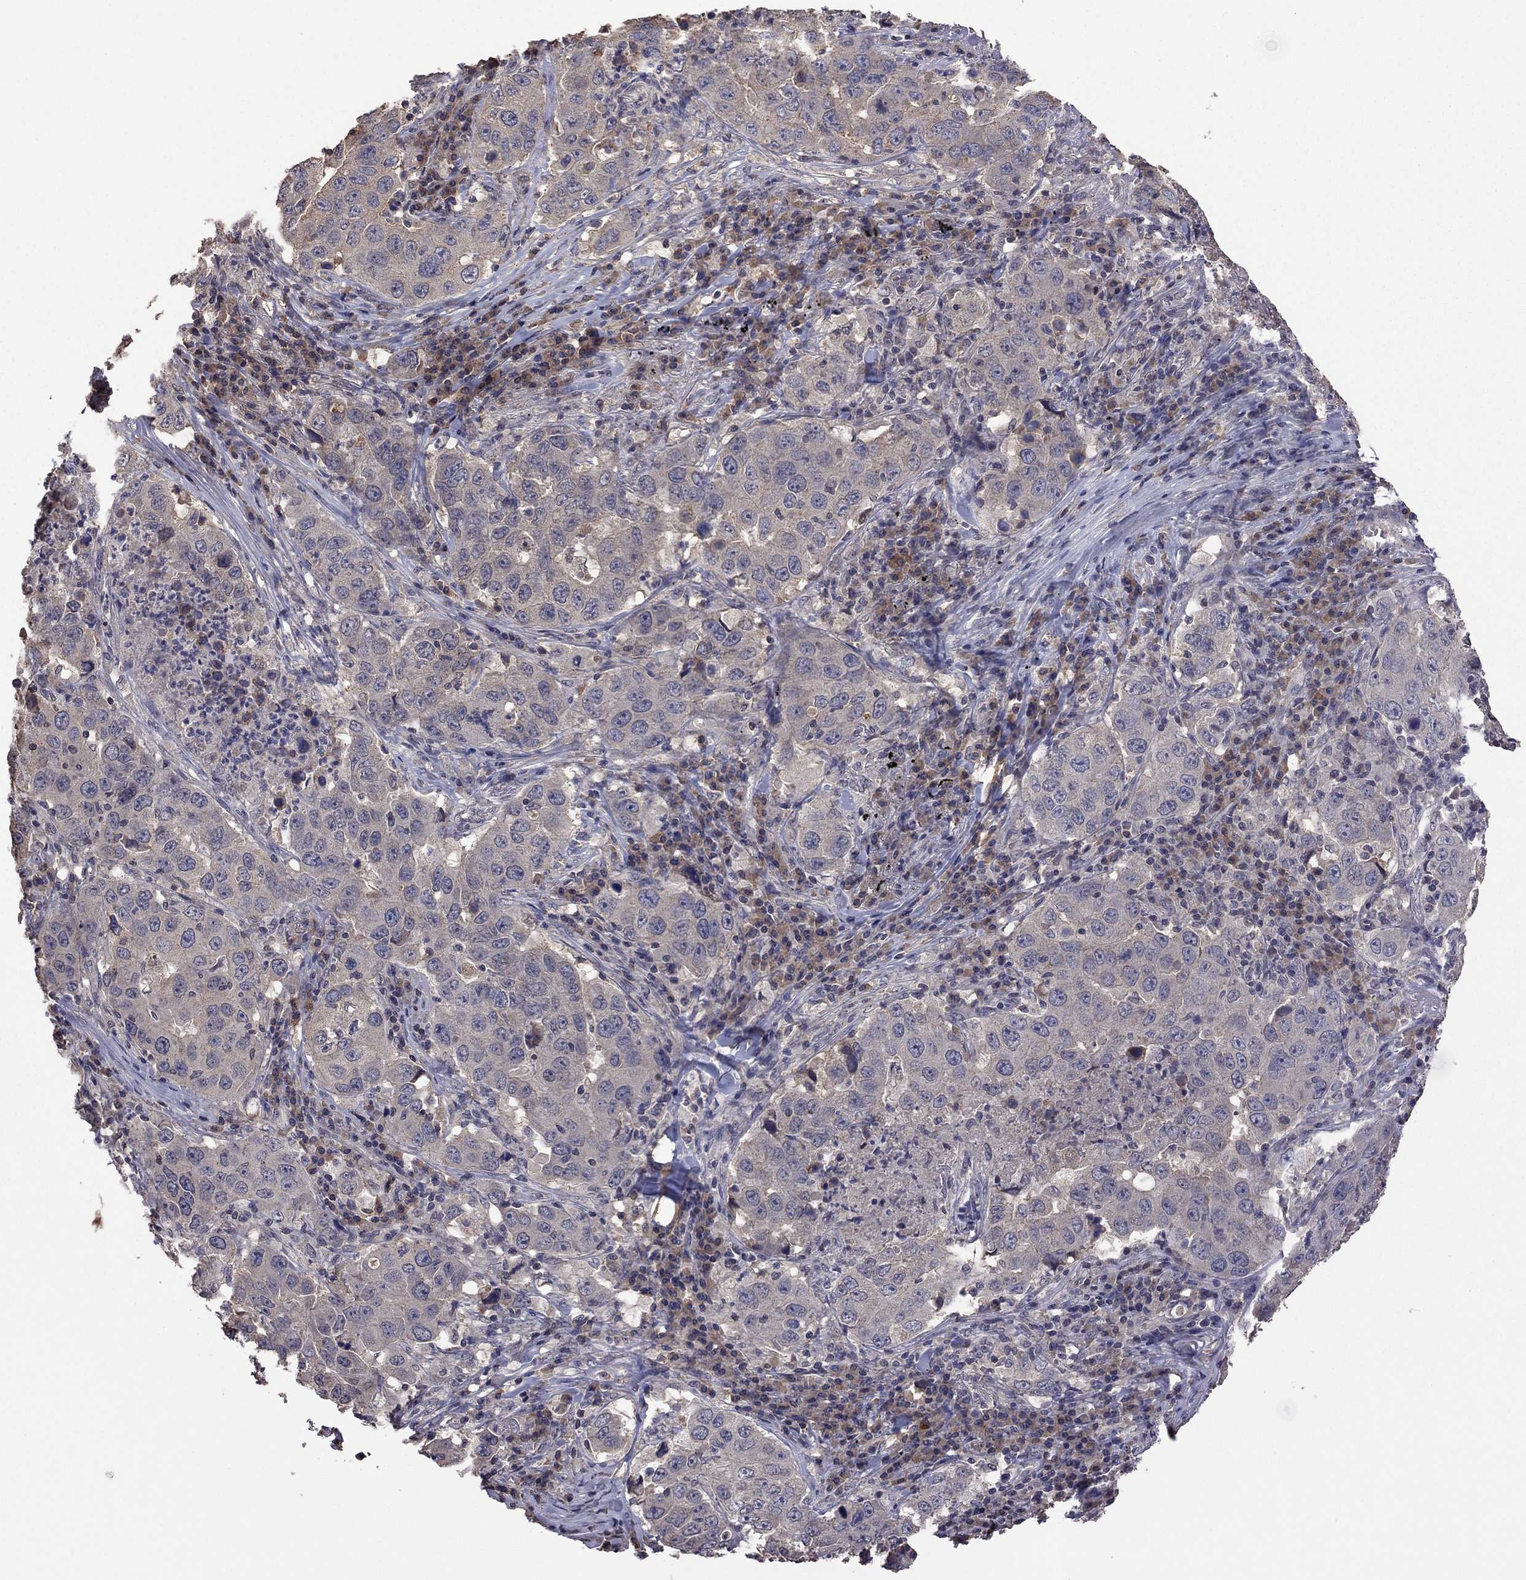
{"staining": {"intensity": "weak", "quantity": "<25%", "location": "cytoplasmic/membranous"}, "tissue": "lung cancer", "cell_type": "Tumor cells", "image_type": "cancer", "snomed": [{"axis": "morphology", "description": "Adenocarcinoma, NOS"}, {"axis": "topography", "description": "Lung"}], "caption": "Photomicrograph shows no protein staining in tumor cells of lung adenocarcinoma tissue. The staining was performed using DAB to visualize the protein expression in brown, while the nuclei were stained in blue with hematoxylin (Magnification: 20x).", "gene": "TSNARE1", "patient": {"sex": "male", "age": 73}}